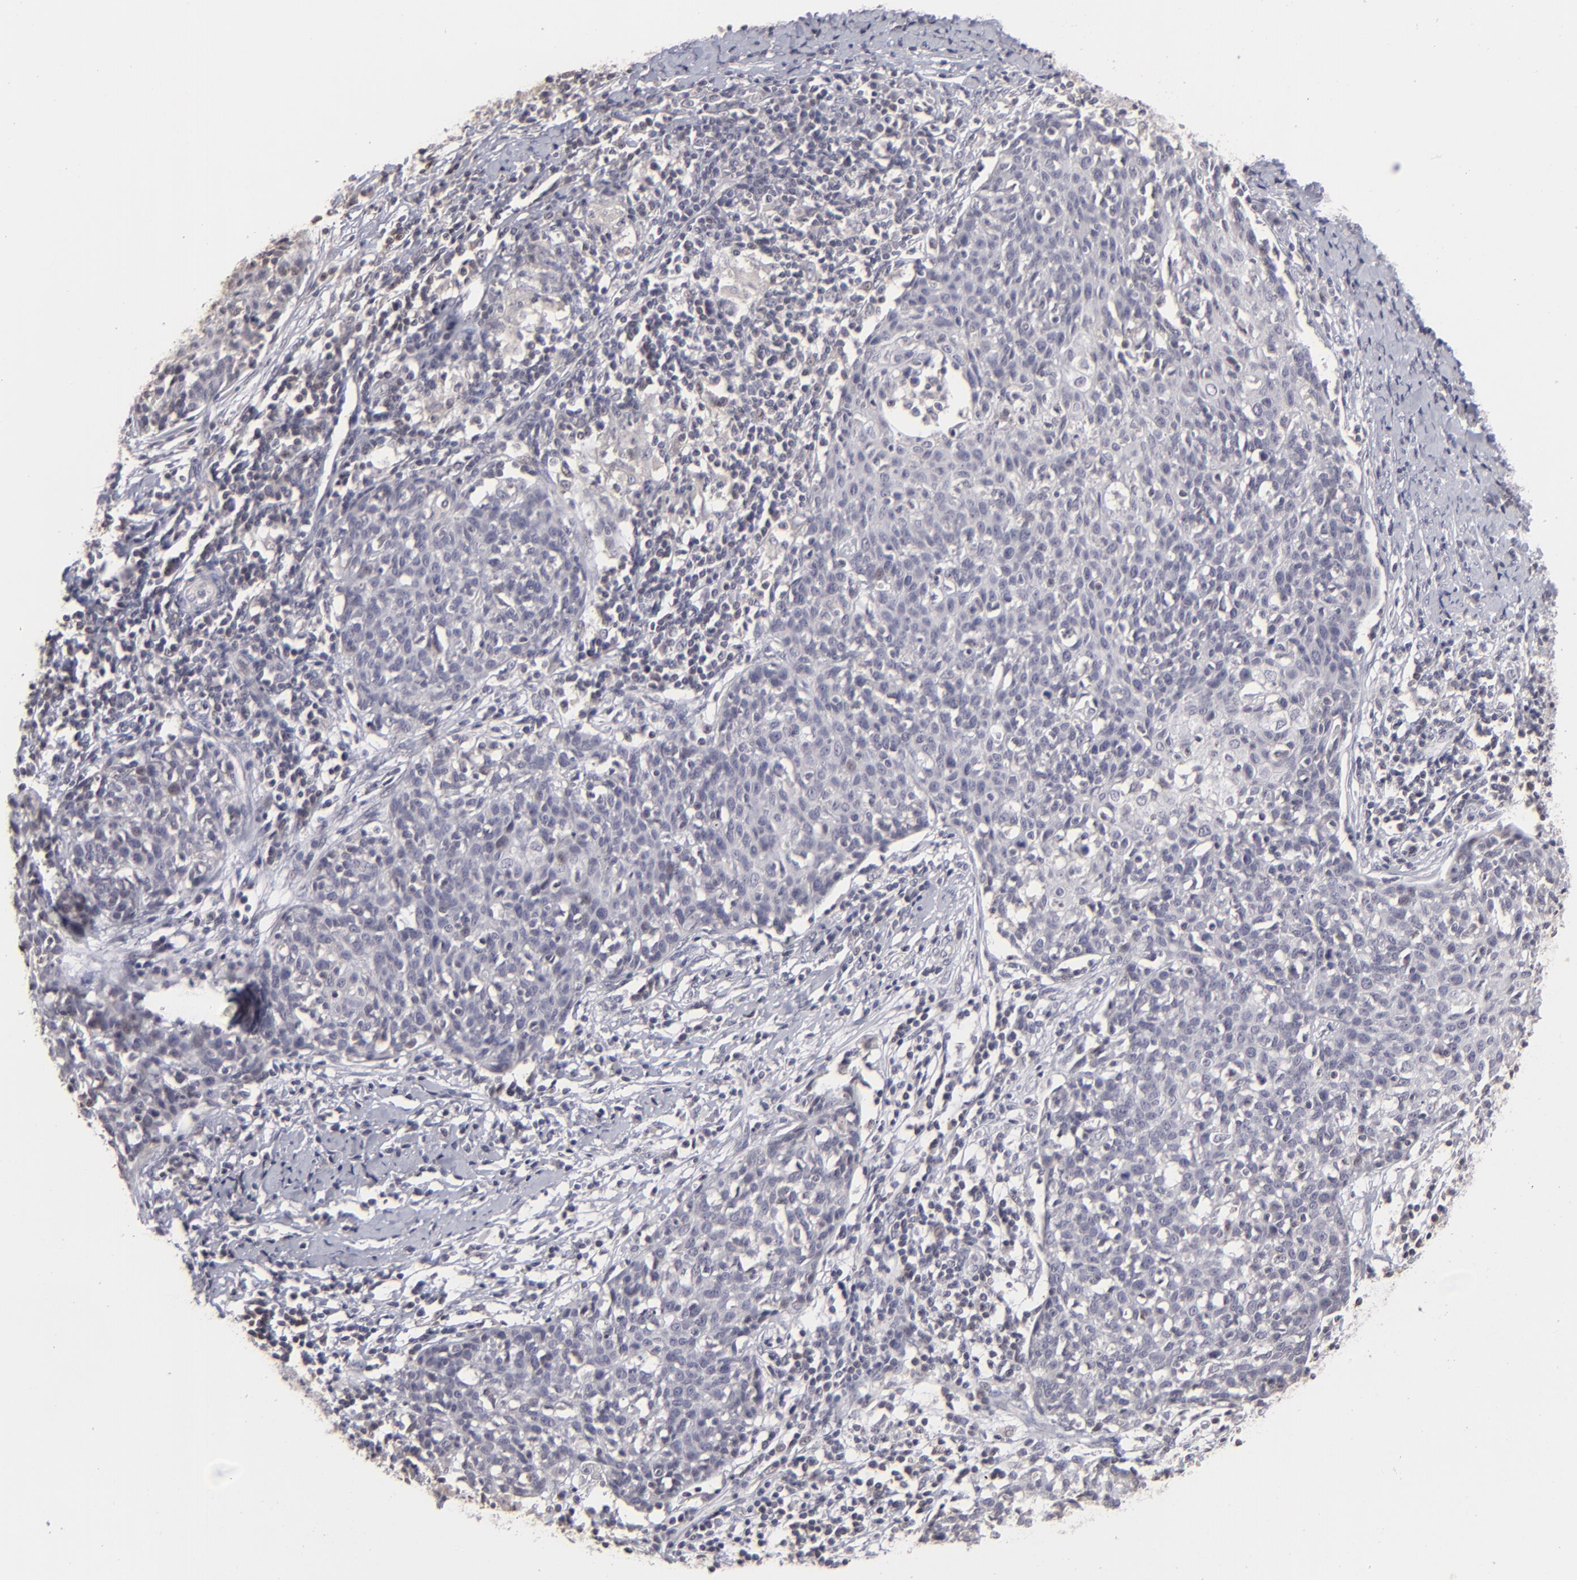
{"staining": {"intensity": "negative", "quantity": "none", "location": "none"}, "tissue": "cervical cancer", "cell_type": "Tumor cells", "image_type": "cancer", "snomed": [{"axis": "morphology", "description": "Squamous cell carcinoma, NOS"}, {"axis": "topography", "description": "Cervix"}], "caption": "Tumor cells show no significant protein positivity in cervical cancer (squamous cell carcinoma).", "gene": "CLDN2", "patient": {"sex": "female", "age": 38}}